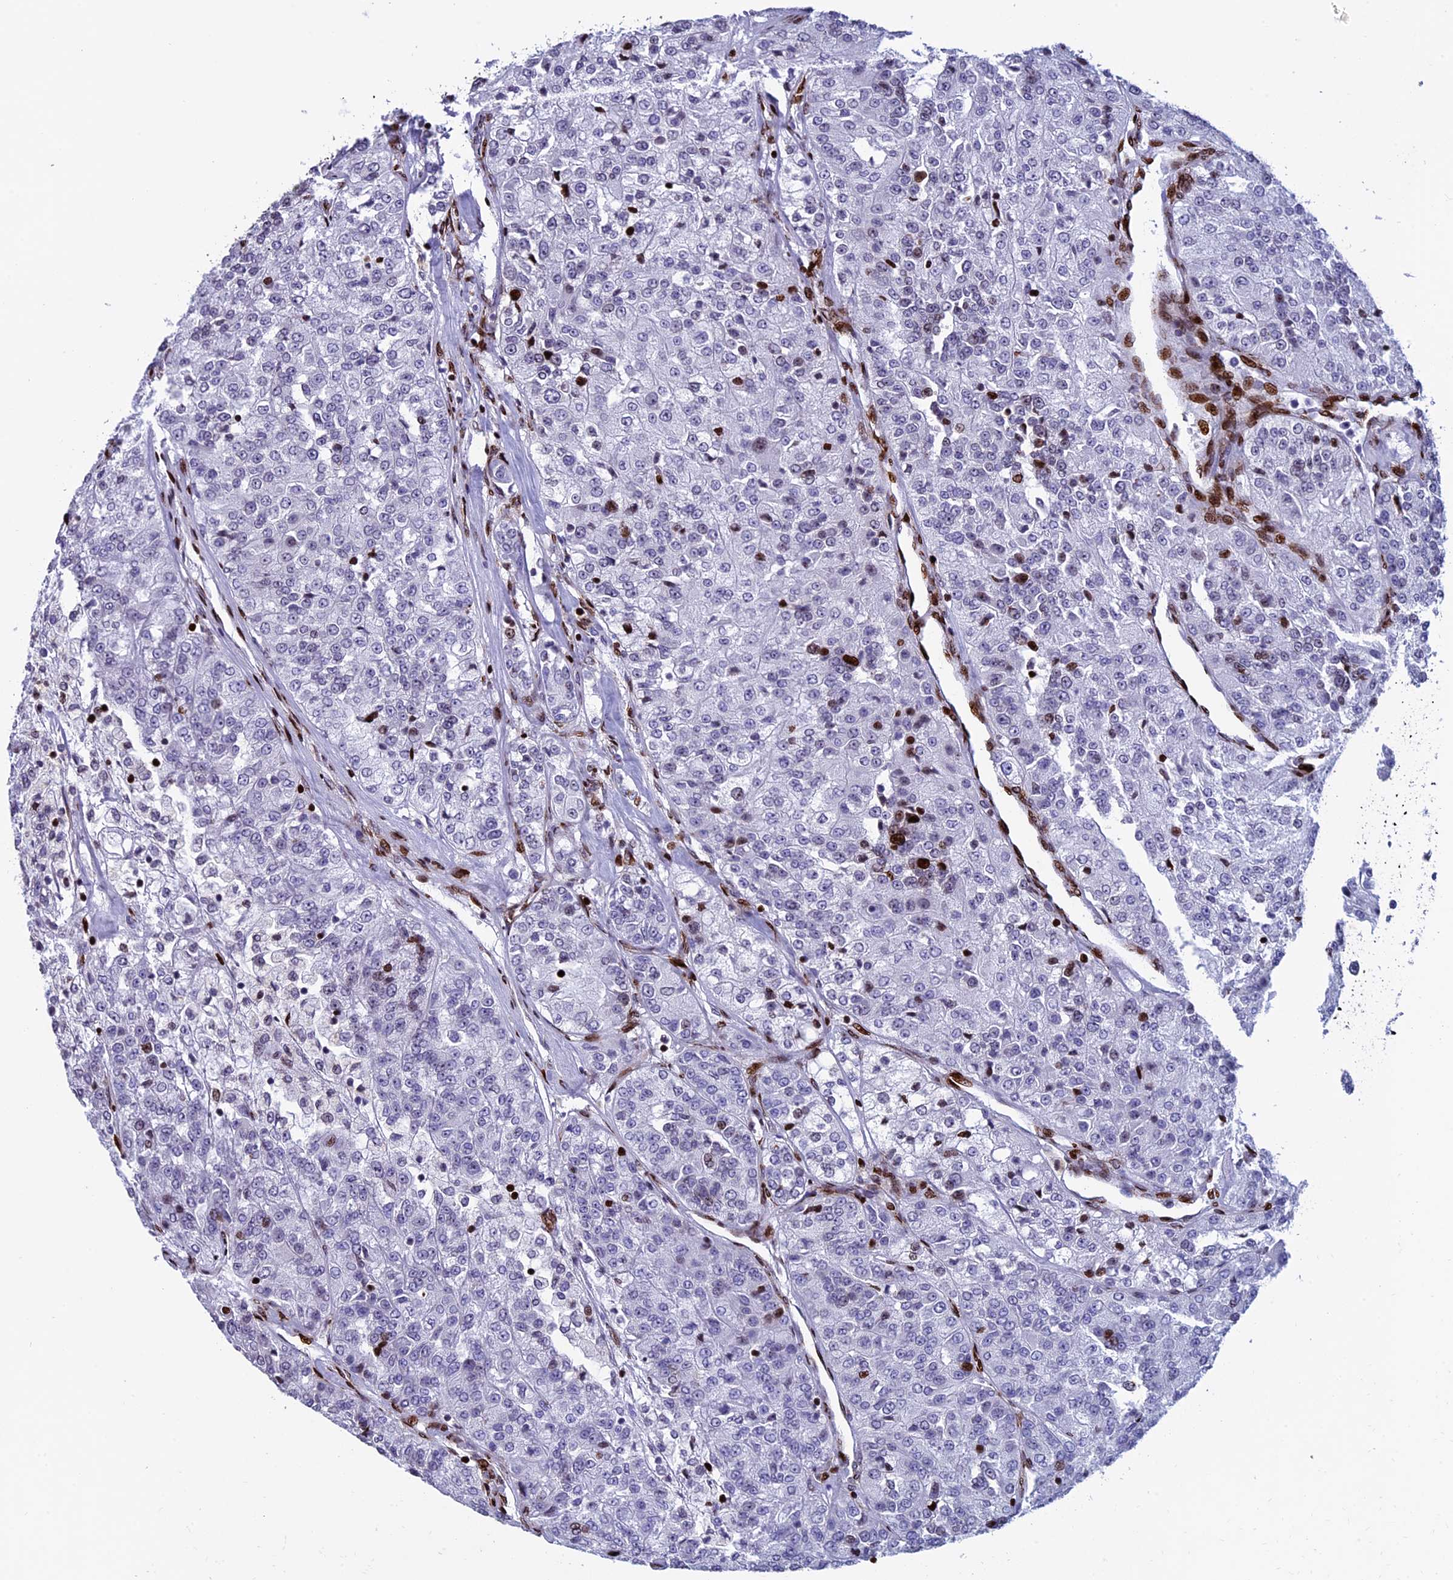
{"staining": {"intensity": "moderate", "quantity": "<25%", "location": "nuclear"}, "tissue": "renal cancer", "cell_type": "Tumor cells", "image_type": "cancer", "snomed": [{"axis": "morphology", "description": "Adenocarcinoma, NOS"}, {"axis": "topography", "description": "Kidney"}], "caption": "Renal cancer was stained to show a protein in brown. There is low levels of moderate nuclear expression in approximately <25% of tumor cells.", "gene": "BTBD3", "patient": {"sex": "female", "age": 63}}